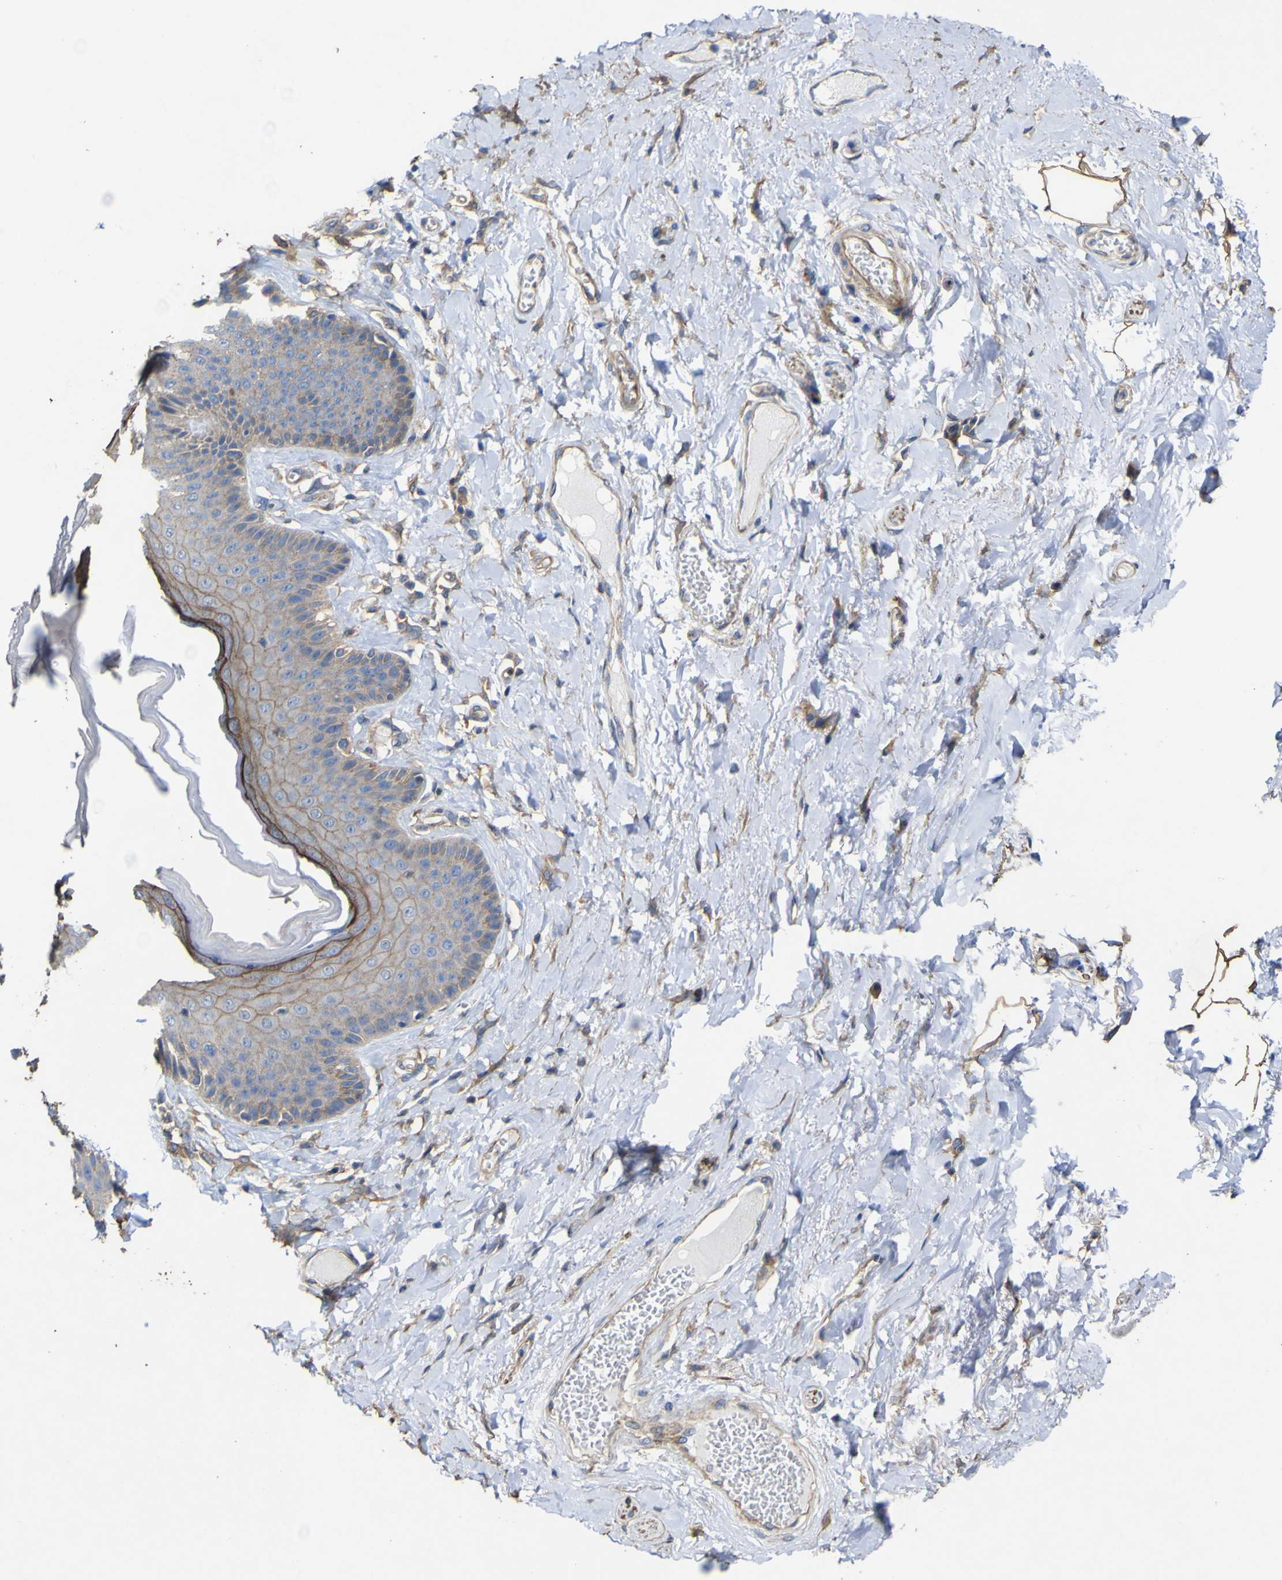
{"staining": {"intensity": "moderate", "quantity": ">75%", "location": "cytoplasmic/membranous"}, "tissue": "skin", "cell_type": "Epidermal cells", "image_type": "normal", "snomed": [{"axis": "morphology", "description": "Normal tissue, NOS"}, {"axis": "topography", "description": "Anal"}], "caption": "The immunohistochemical stain highlights moderate cytoplasmic/membranous staining in epidermal cells of normal skin.", "gene": "TNFSF15", "patient": {"sex": "male", "age": 69}}